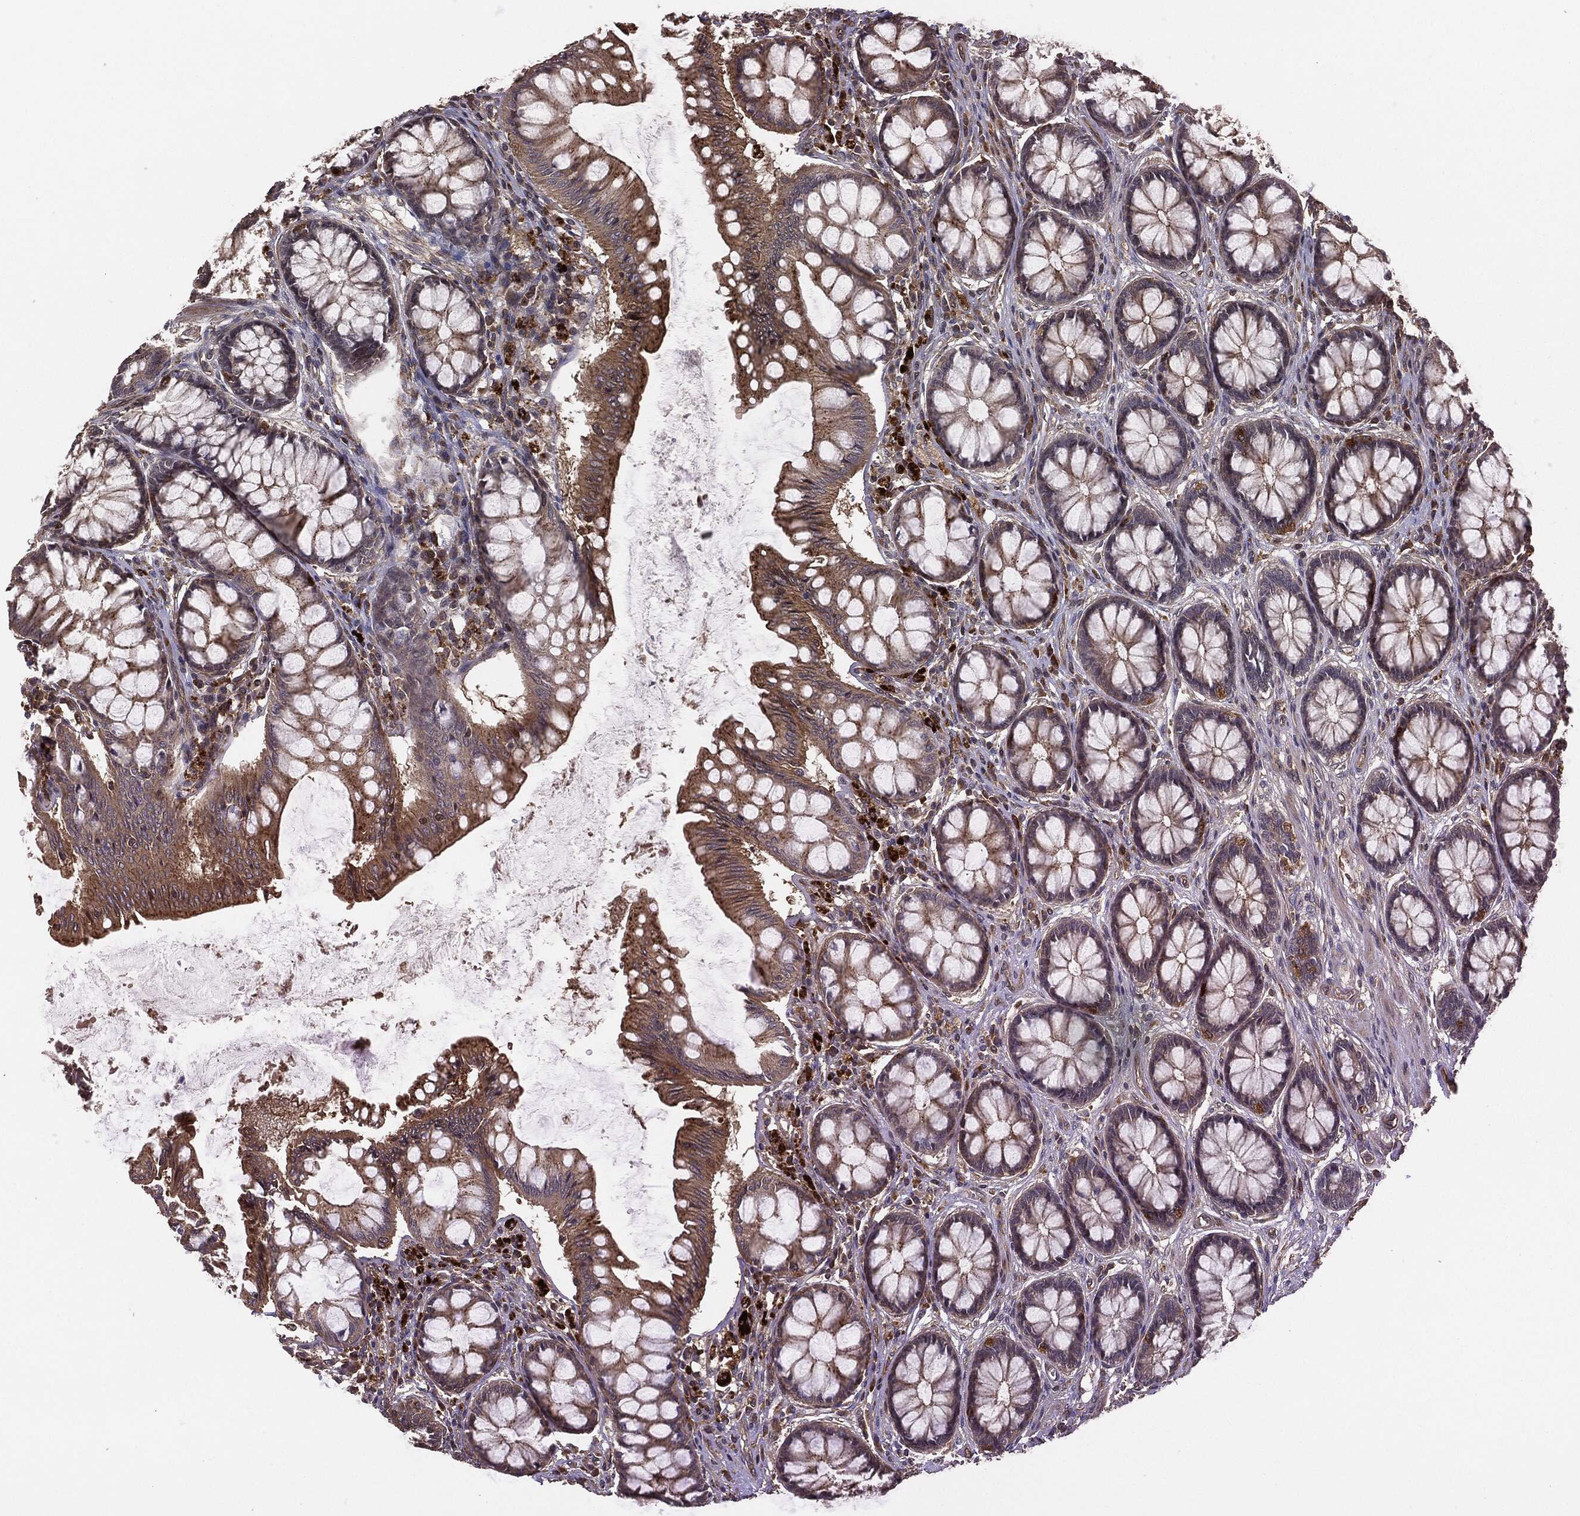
{"staining": {"intensity": "weak", "quantity": "25%-75%", "location": "cytoplasmic/membranous"}, "tissue": "colon", "cell_type": "Endothelial cells", "image_type": "normal", "snomed": [{"axis": "morphology", "description": "Normal tissue, NOS"}, {"axis": "topography", "description": "Colon"}], "caption": "Protein staining of benign colon displays weak cytoplasmic/membranous positivity in about 25%-75% of endothelial cells.", "gene": "ERBIN", "patient": {"sex": "female", "age": 65}}